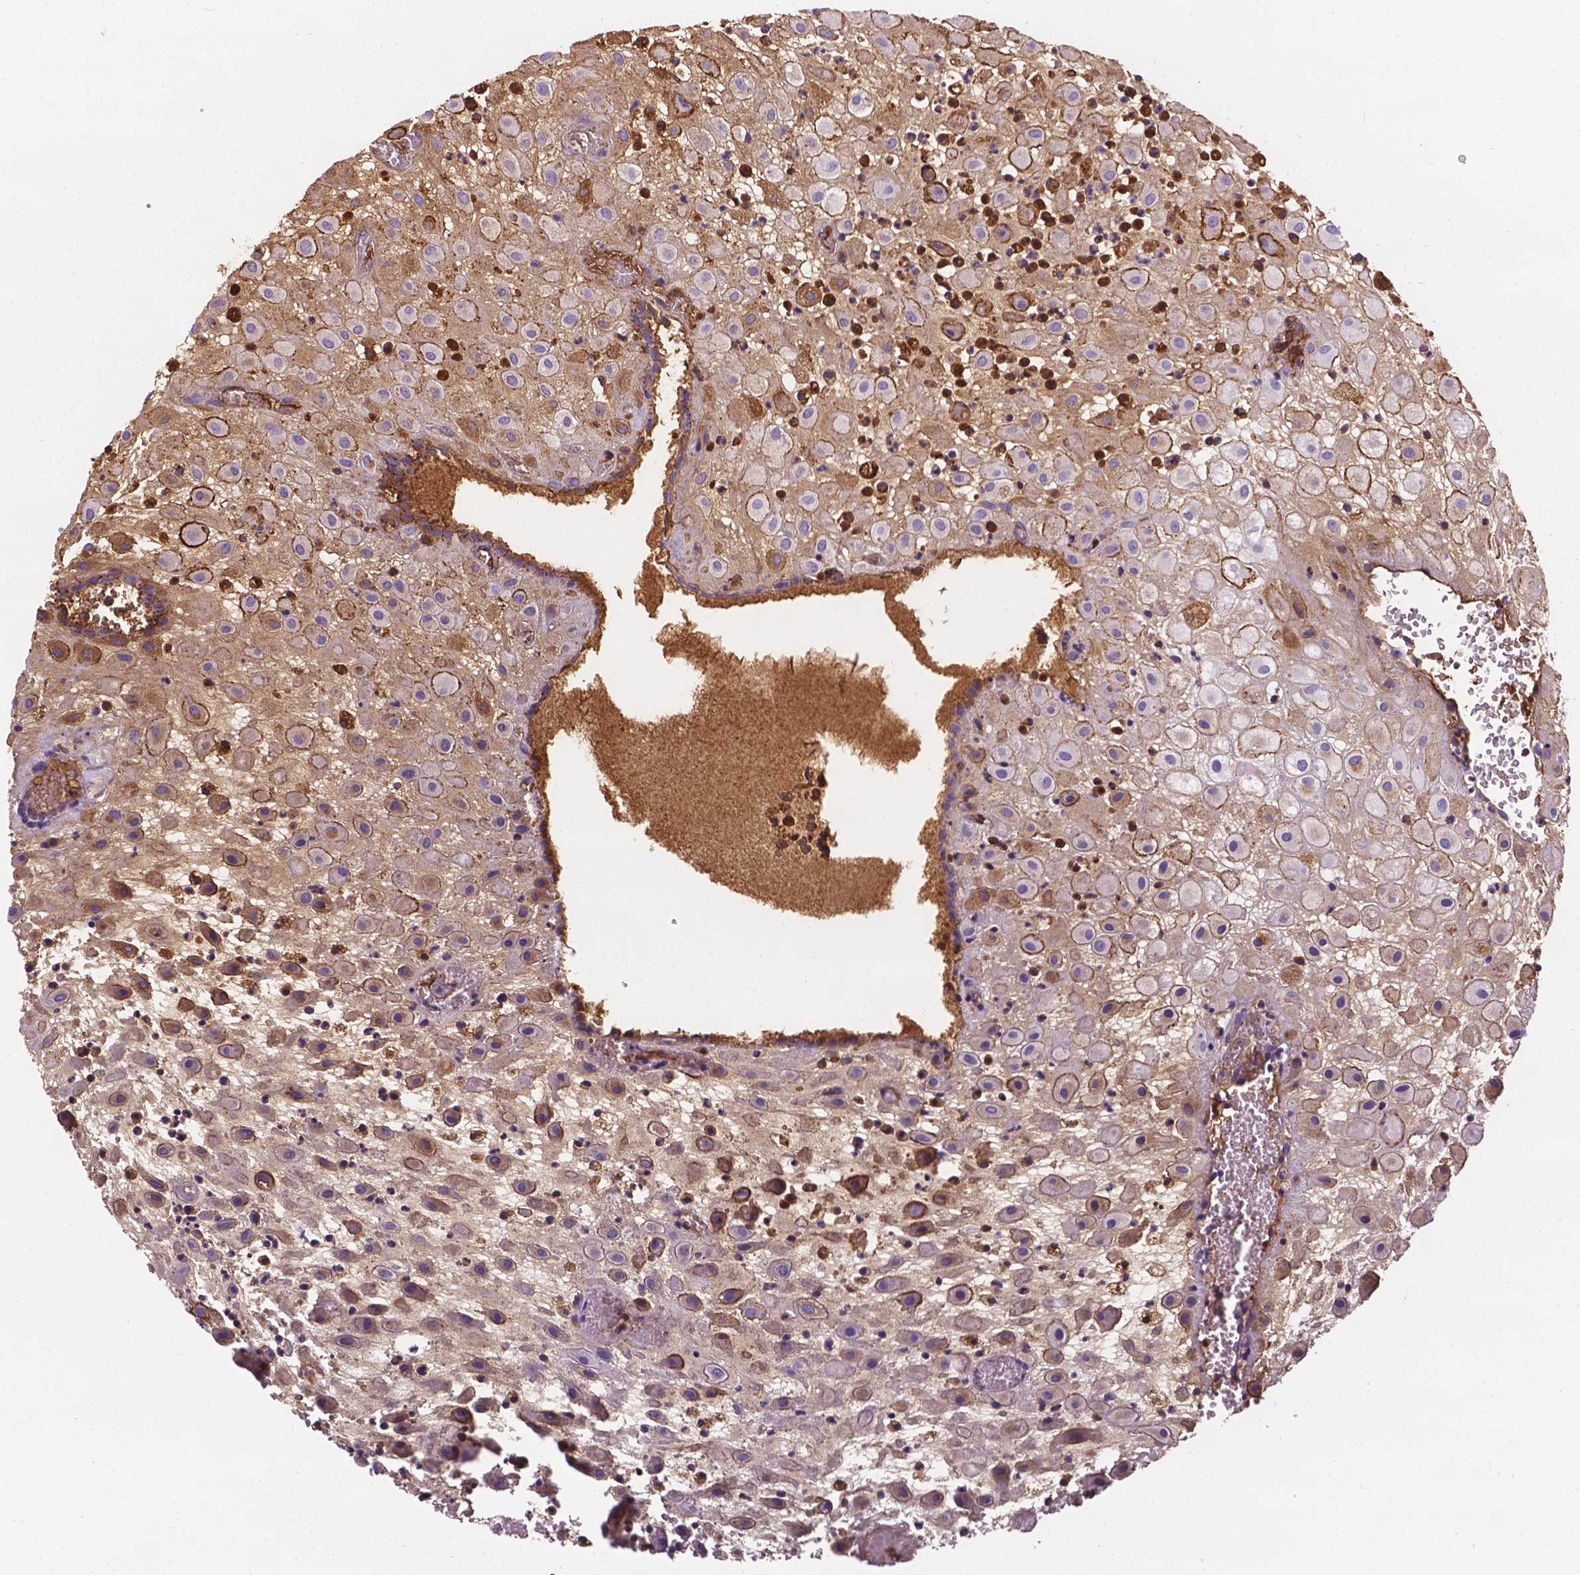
{"staining": {"intensity": "negative", "quantity": "none", "location": "none"}, "tissue": "placenta", "cell_type": "Decidual cells", "image_type": "normal", "snomed": [{"axis": "morphology", "description": "Normal tissue, NOS"}, {"axis": "topography", "description": "Placenta"}], "caption": "This photomicrograph is of normal placenta stained with immunohistochemistry to label a protein in brown with the nuclei are counter-stained blue. There is no staining in decidual cells.", "gene": "APOE", "patient": {"sex": "female", "age": 24}}